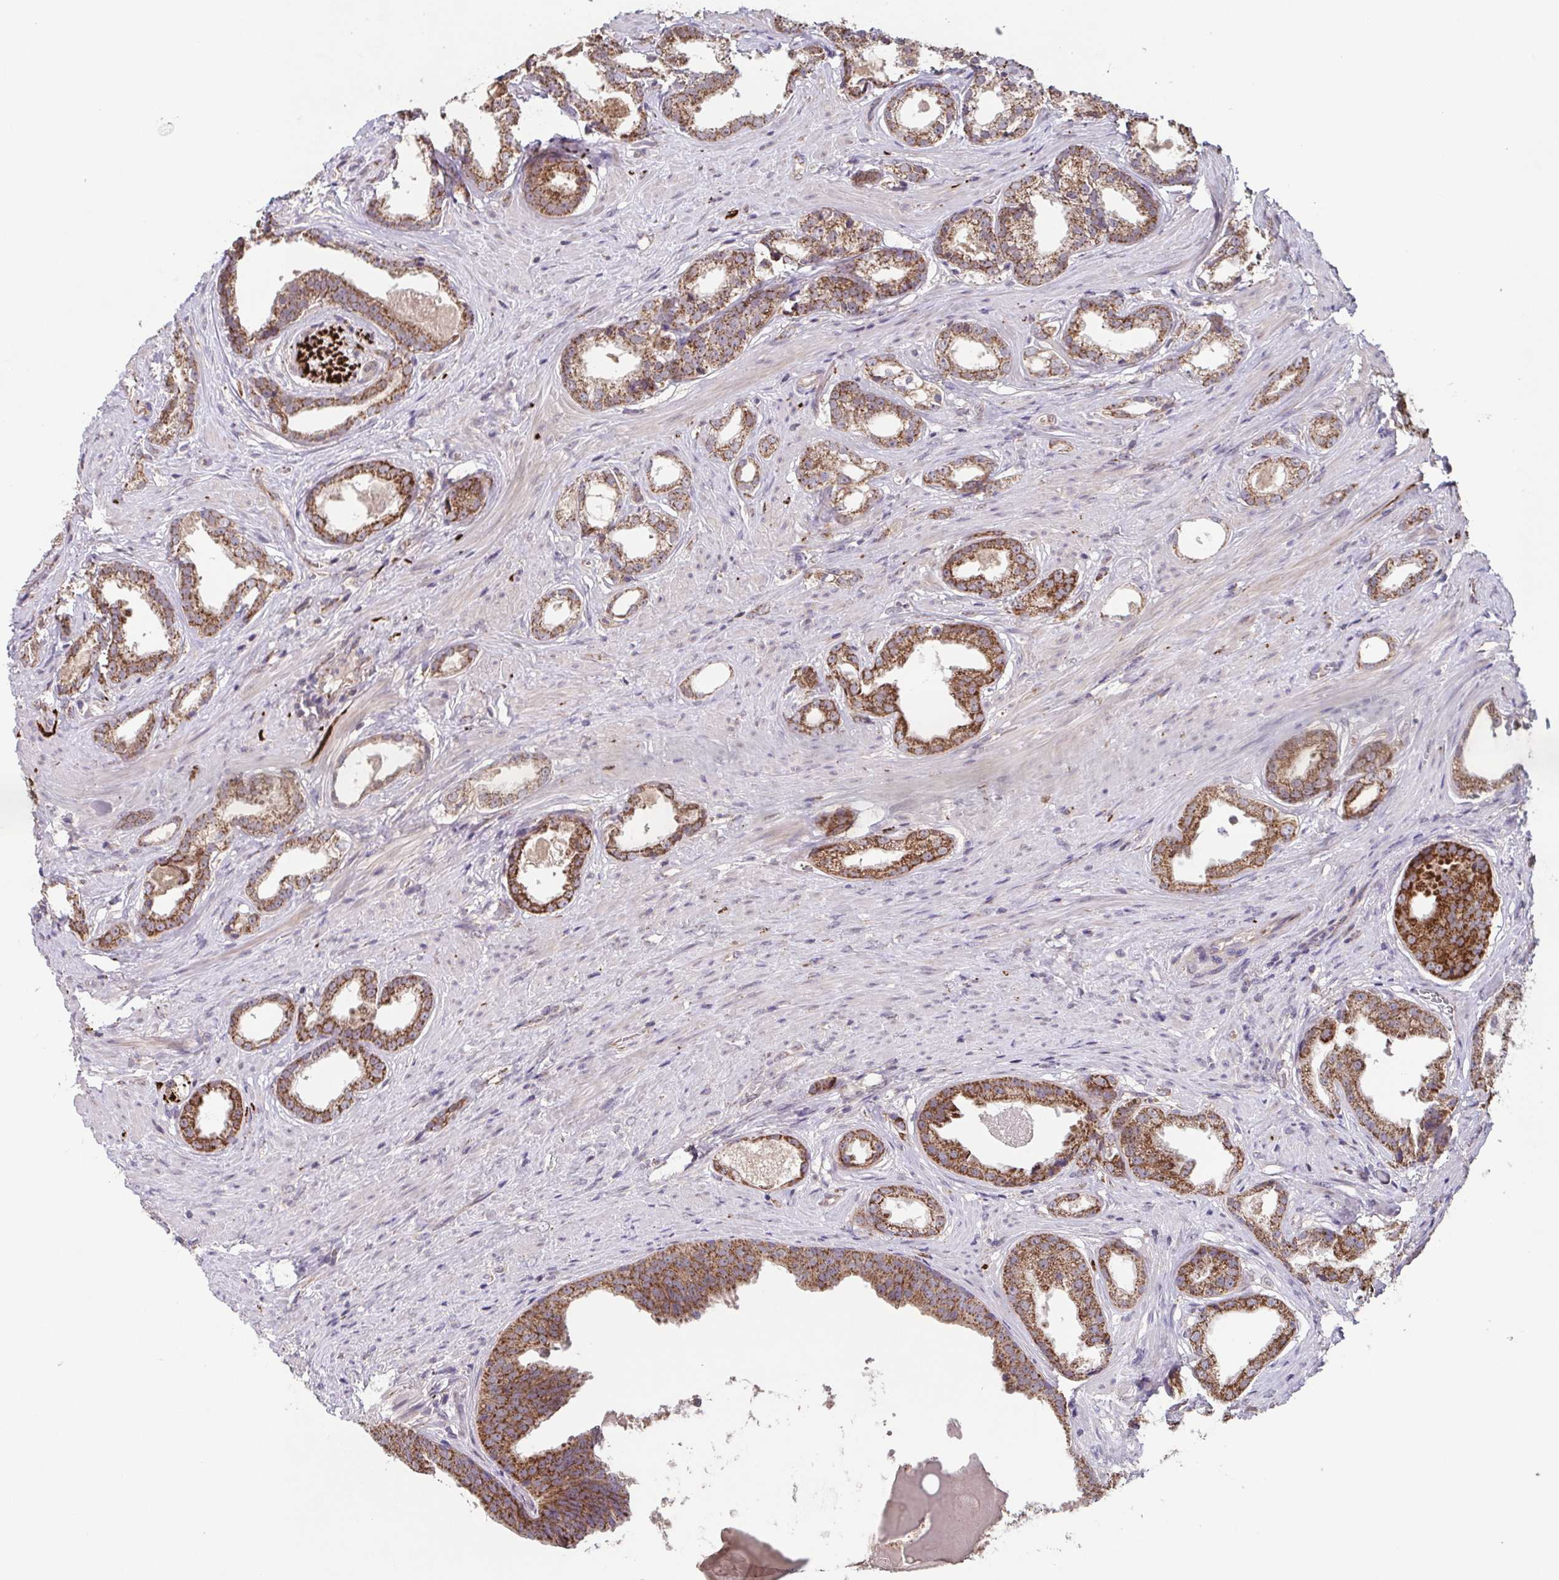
{"staining": {"intensity": "moderate", "quantity": ">75%", "location": "cytoplasmic/membranous"}, "tissue": "prostate cancer", "cell_type": "Tumor cells", "image_type": "cancer", "snomed": [{"axis": "morphology", "description": "Adenocarcinoma, Low grade"}, {"axis": "topography", "description": "Prostate"}], "caption": "The histopathology image exhibits immunohistochemical staining of adenocarcinoma (low-grade) (prostate). There is moderate cytoplasmic/membranous positivity is present in about >75% of tumor cells.", "gene": "TTC19", "patient": {"sex": "male", "age": 65}}